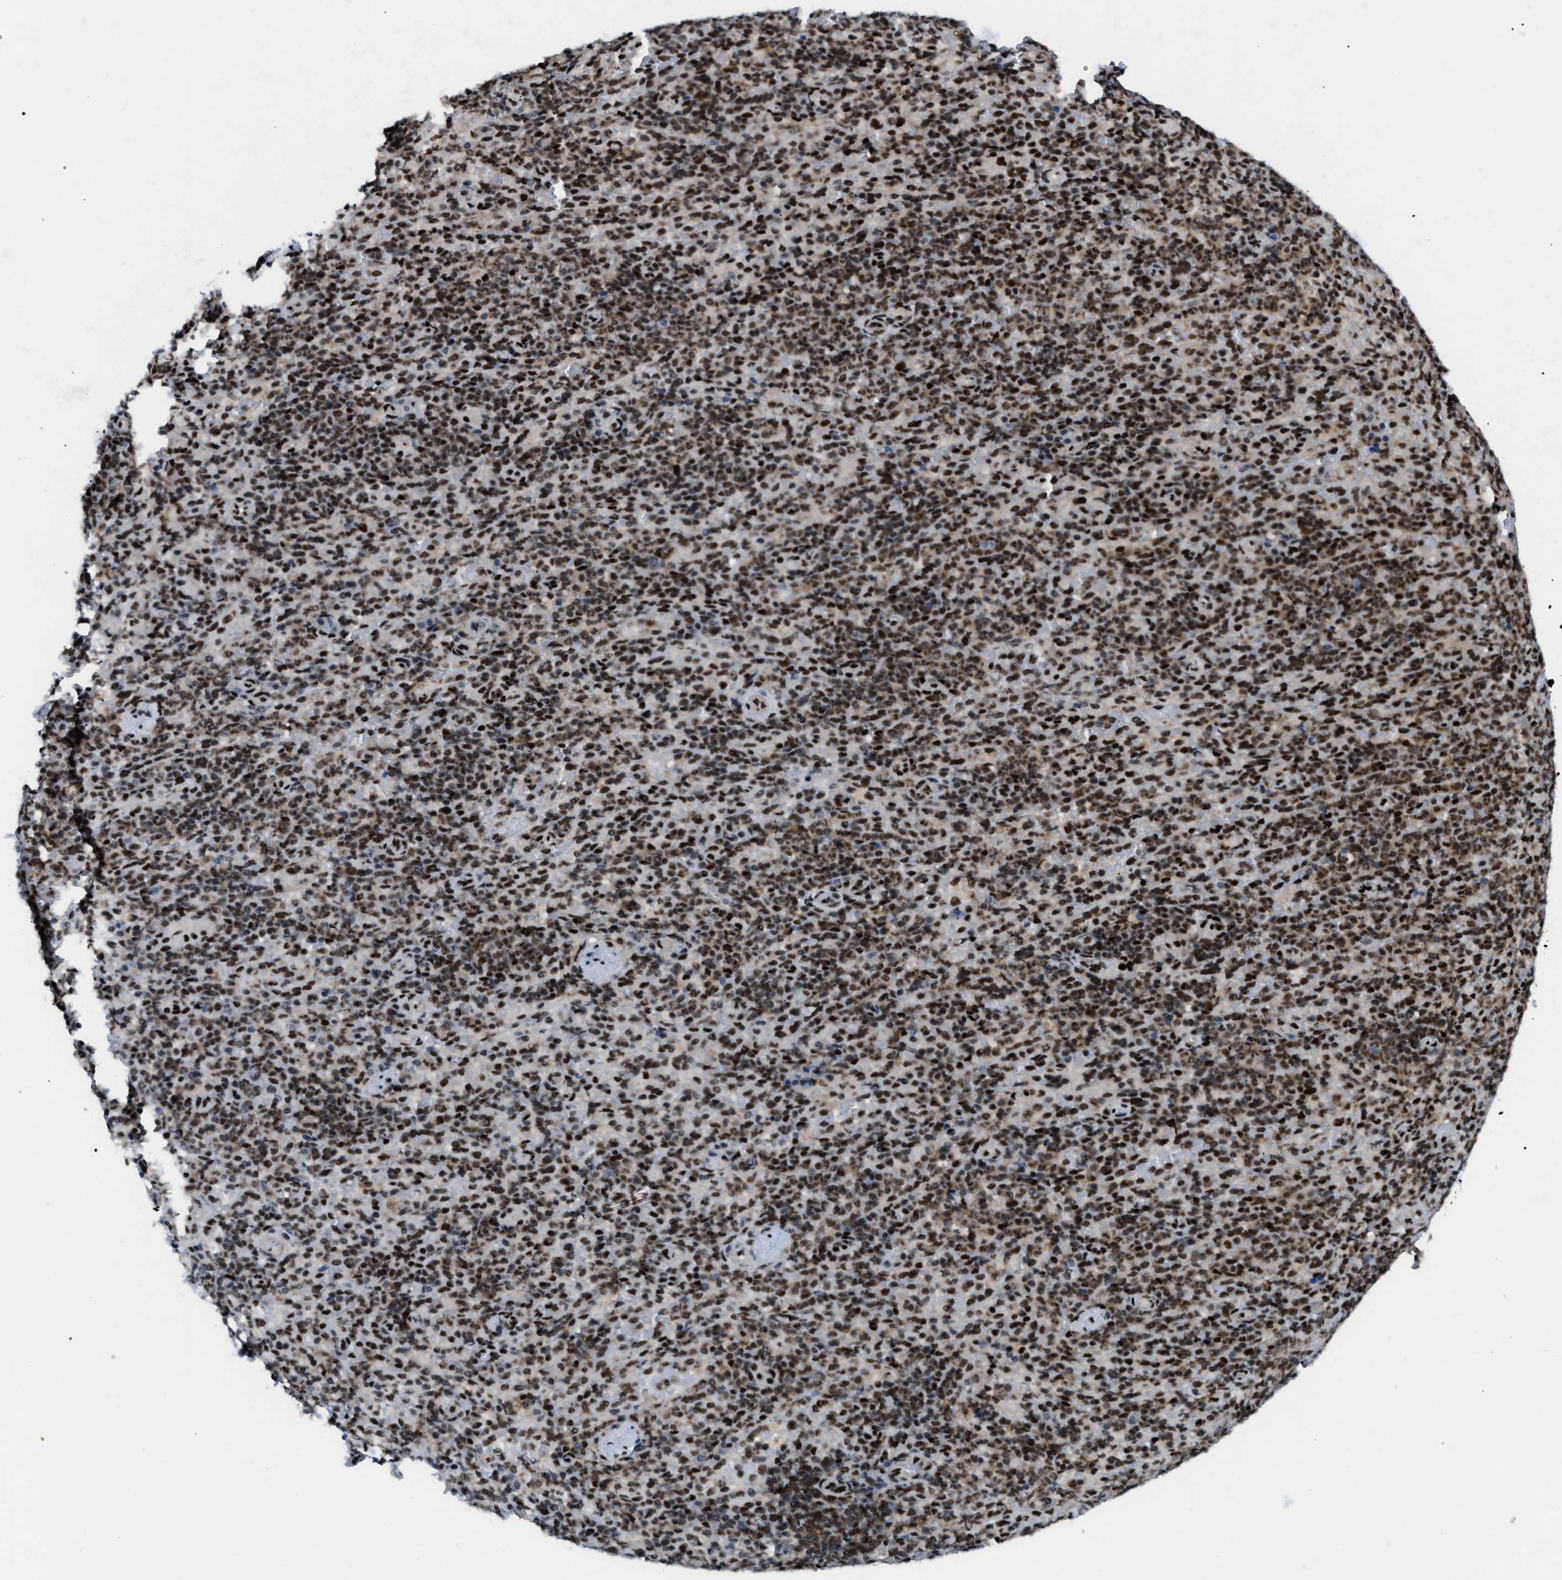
{"staining": {"intensity": "moderate", "quantity": ">75%", "location": "nuclear"}, "tissue": "spleen", "cell_type": "Cells in red pulp", "image_type": "normal", "snomed": [{"axis": "morphology", "description": "Normal tissue, NOS"}, {"axis": "topography", "description": "Spleen"}], "caption": "Human spleen stained with a brown dye displays moderate nuclear positive expression in approximately >75% of cells in red pulp.", "gene": "NUMA1", "patient": {"sex": "female", "age": 74}}